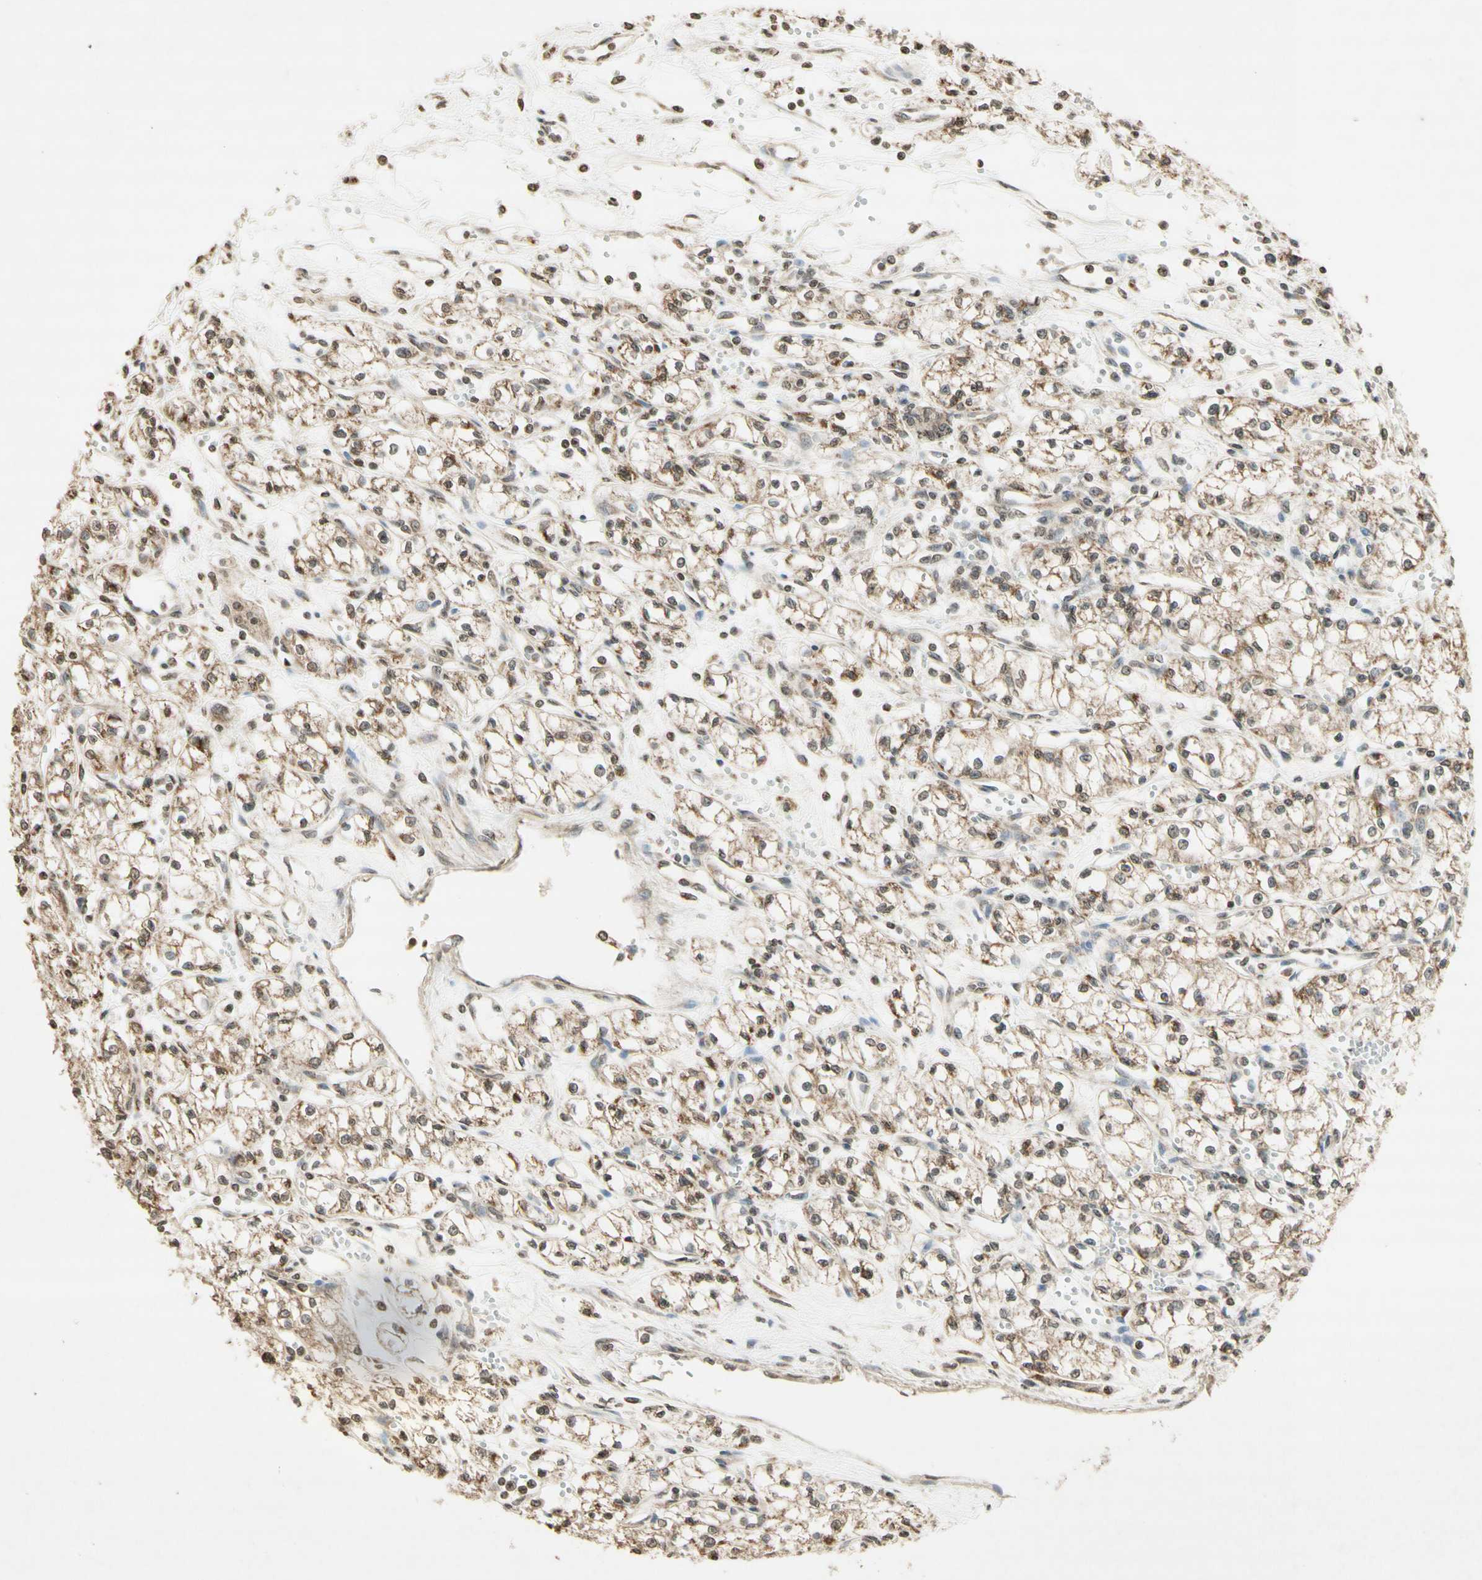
{"staining": {"intensity": "weak", "quantity": "25%-75%", "location": "cytoplasmic/membranous,nuclear"}, "tissue": "renal cancer", "cell_type": "Tumor cells", "image_type": "cancer", "snomed": [{"axis": "morphology", "description": "Normal tissue, NOS"}, {"axis": "morphology", "description": "Adenocarcinoma, NOS"}, {"axis": "topography", "description": "Kidney"}], "caption": "Immunohistochemical staining of renal cancer reveals low levels of weak cytoplasmic/membranous and nuclear protein expression in approximately 25%-75% of tumor cells.", "gene": "CCNI", "patient": {"sex": "male", "age": 59}}